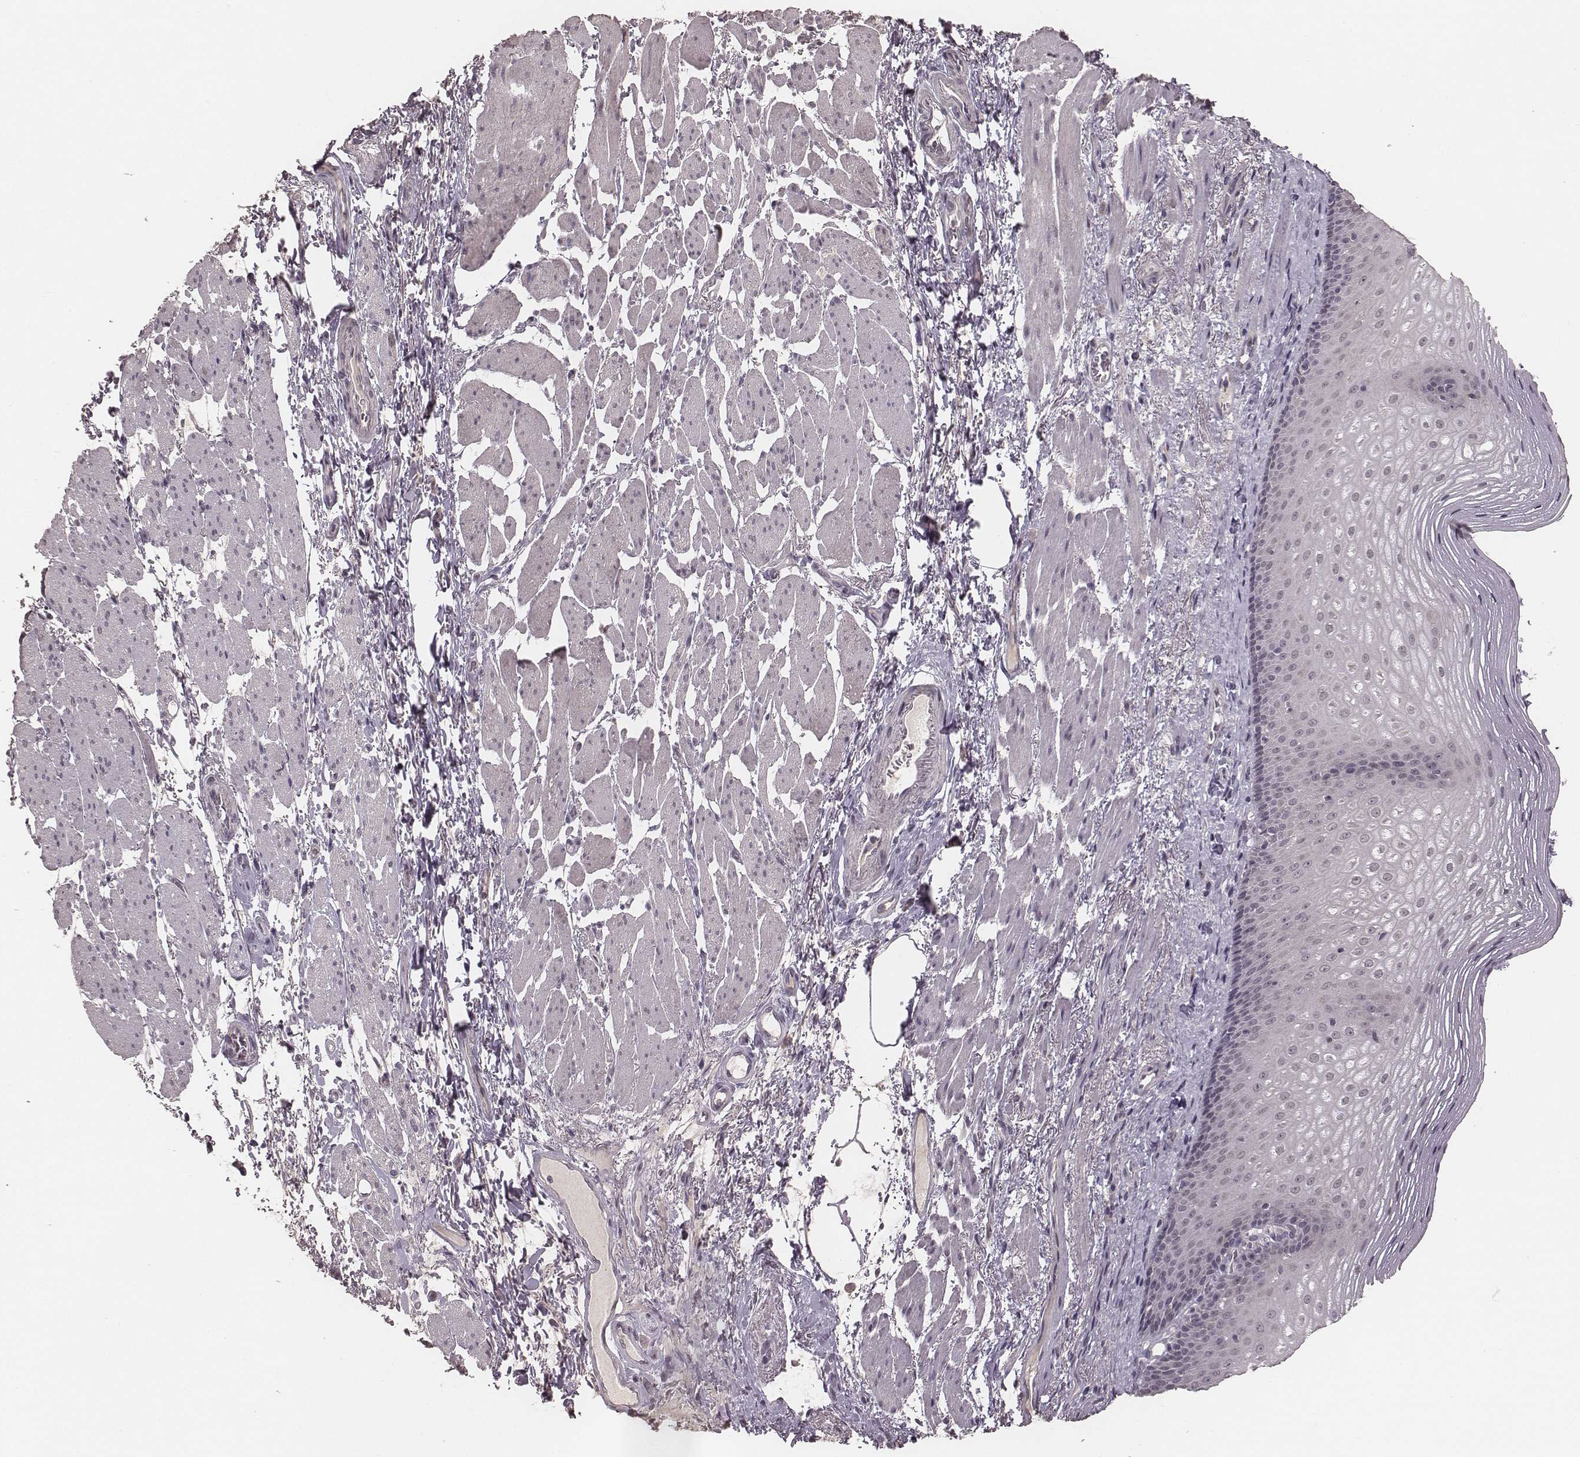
{"staining": {"intensity": "negative", "quantity": "none", "location": "none"}, "tissue": "esophagus", "cell_type": "Squamous epithelial cells", "image_type": "normal", "snomed": [{"axis": "morphology", "description": "Normal tissue, NOS"}, {"axis": "topography", "description": "Esophagus"}], "caption": "There is no significant positivity in squamous epithelial cells of esophagus. (IHC, brightfield microscopy, high magnification).", "gene": "LY6K", "patient": {"sex": "male", "age": 76}}